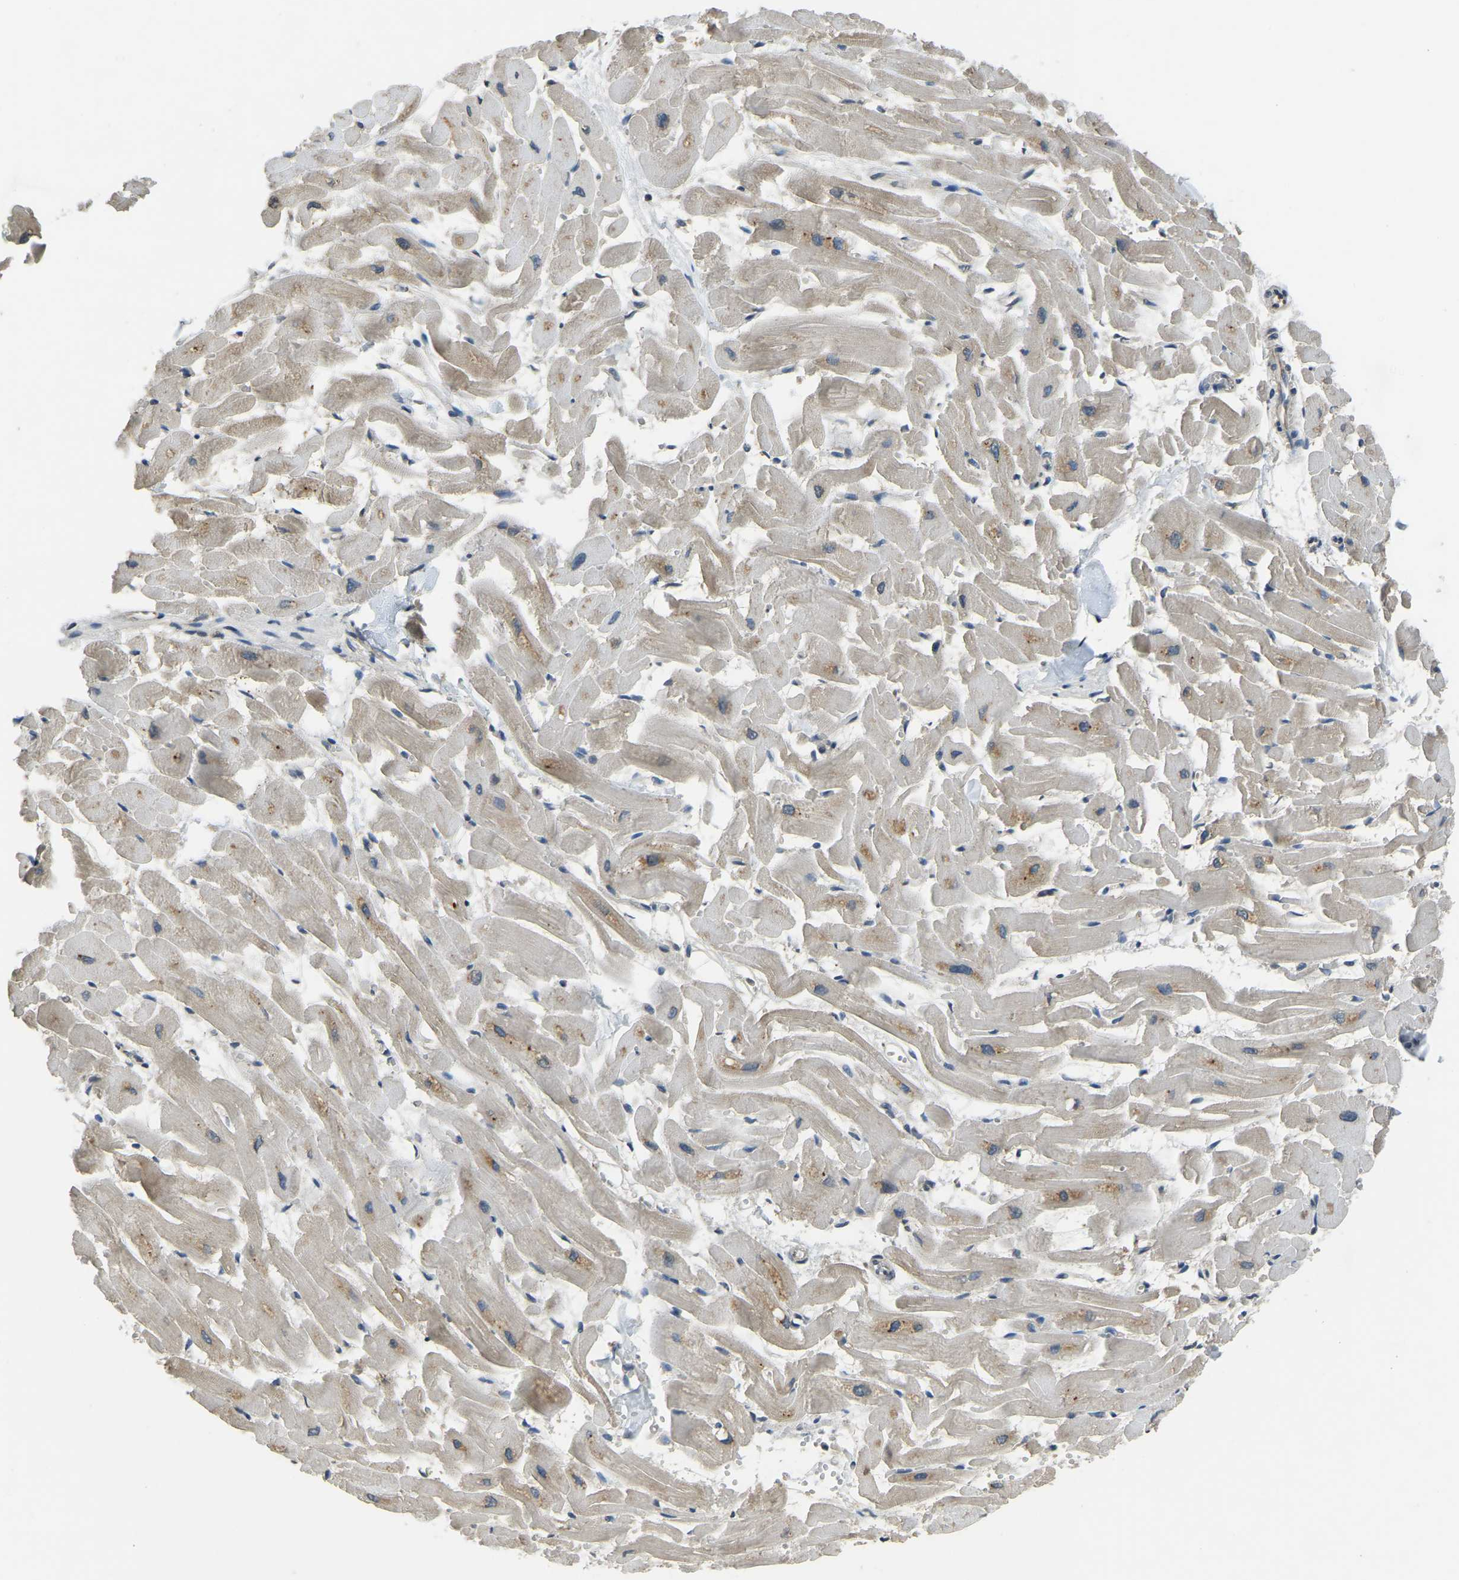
{"staining": {"intensity": "weak", "quantity": ">75%", "location": "cytoplasmic/membranous"}, "tissue": "heart muscle", "cell_type": "Cardiomyocytes", "image_type": "normal", "snomed": [{"axis": "morphology", "description": "Normal tissue, NOS"}, {"axis": "topography", "description": "Heart"}], "caption": "Heart muscle stained for a protein reveals weak cytoplasmic/membranous positivity in cardiomyocytes. (DAB (3,3'-diaminobenzidine) IHC with brightfield microscopy, high magnification).", "gene": "AIMP1", "patient": {"sex": "female", "age": 19}}